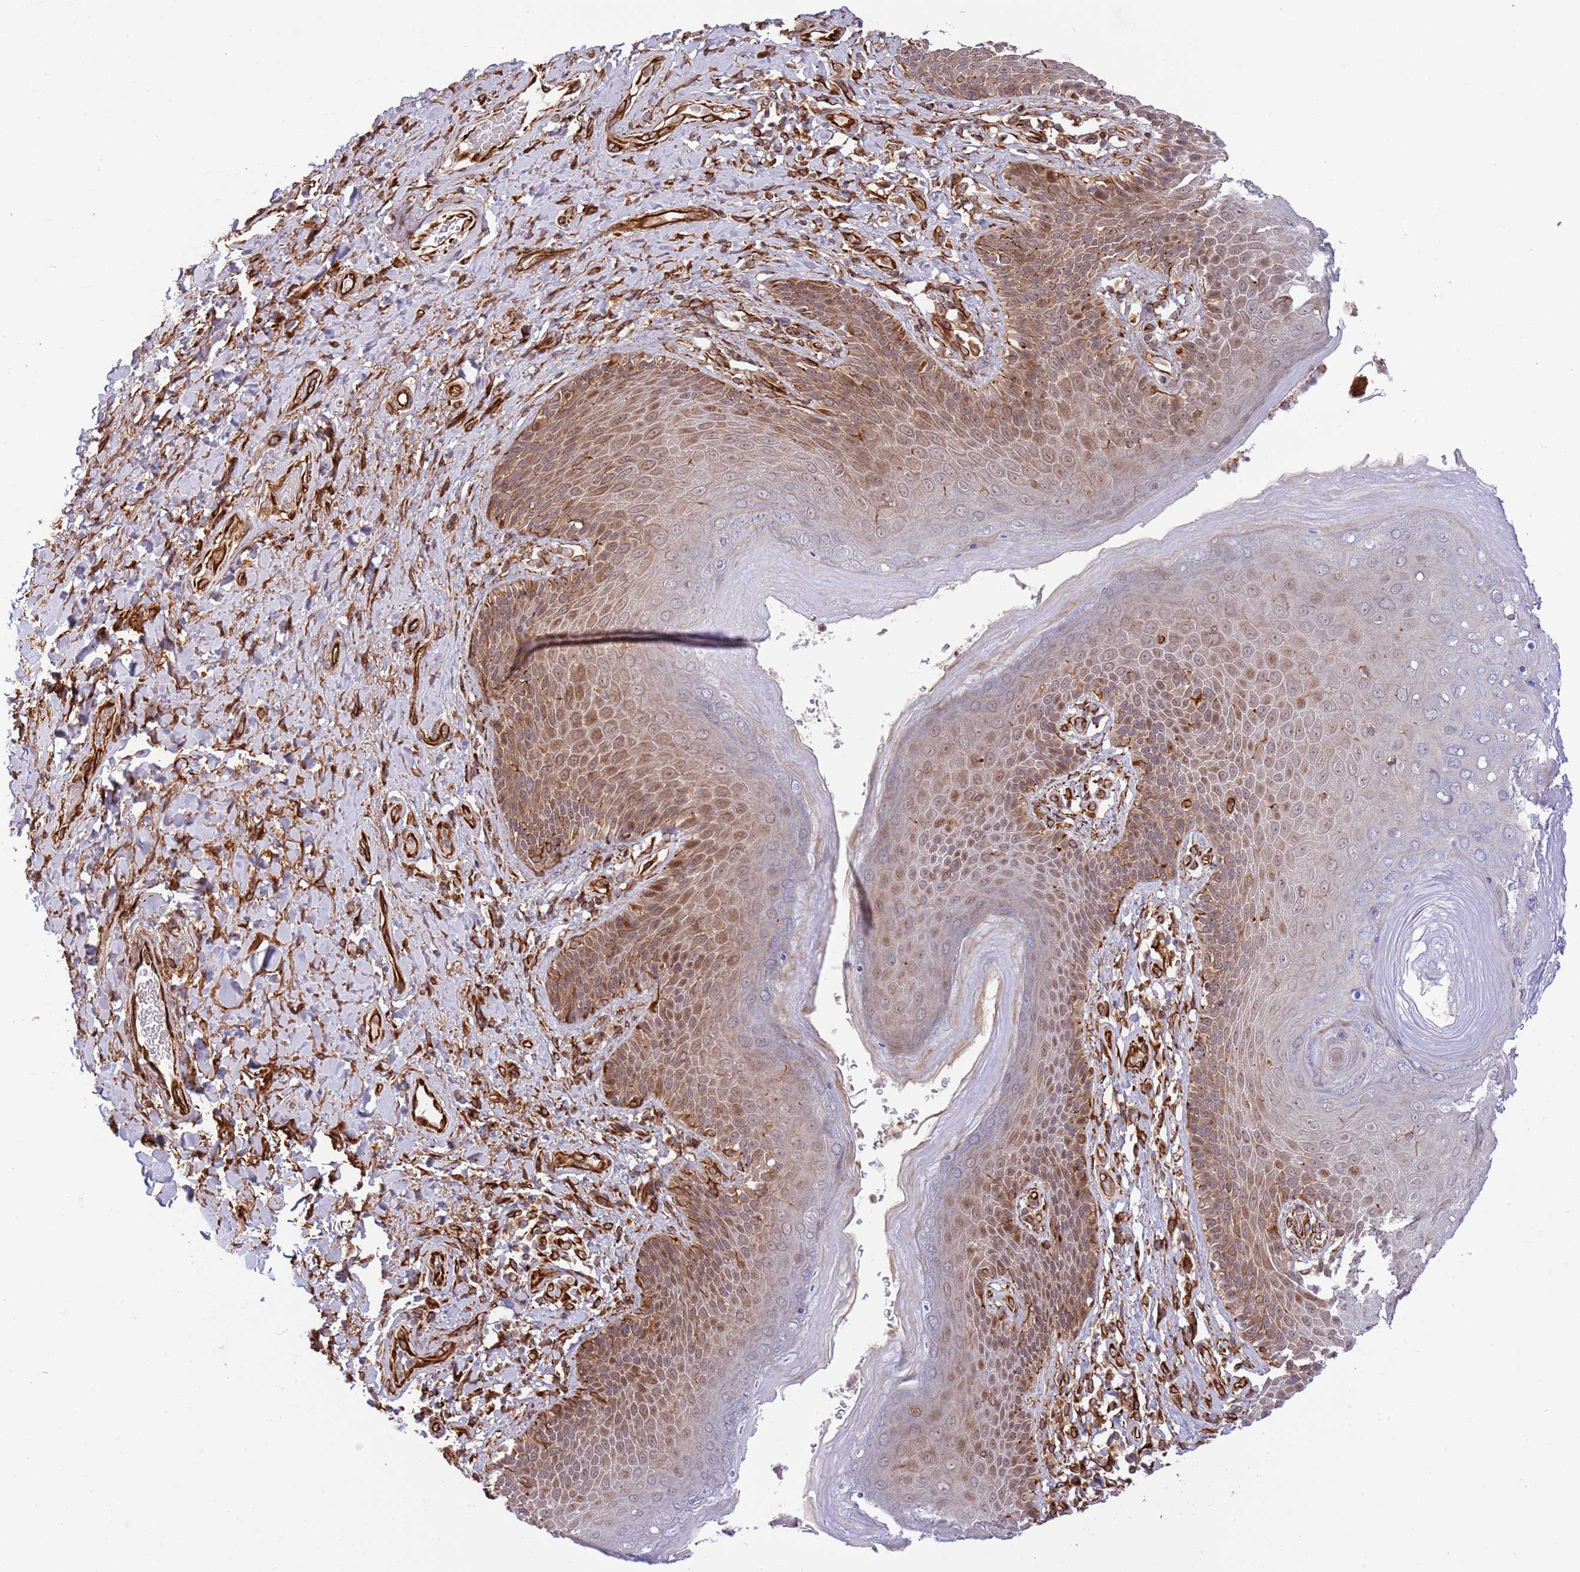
{"staining": {"intensity": "moderate", "quantity": ">75%", "location": "cytoplasmic/membranous,nuclear"}, "tissue": "skin", "cell_type": "Epidermal cells", "image_type": "normal", "snomed": [{"axis": "morphology", "description": "Normal tissue, NOS"}, {"axis": "topography", "description": "Anal"}], "caption": "Skin stained for a protein displays moderate cytoplasmic/membranous,nuclear positivity in epidermal cells. (brown staining indicates protein expression, while blue staining denotes nuclei).", "gene": "NEK3", "patient": {"sex": "female", "age": 89}}